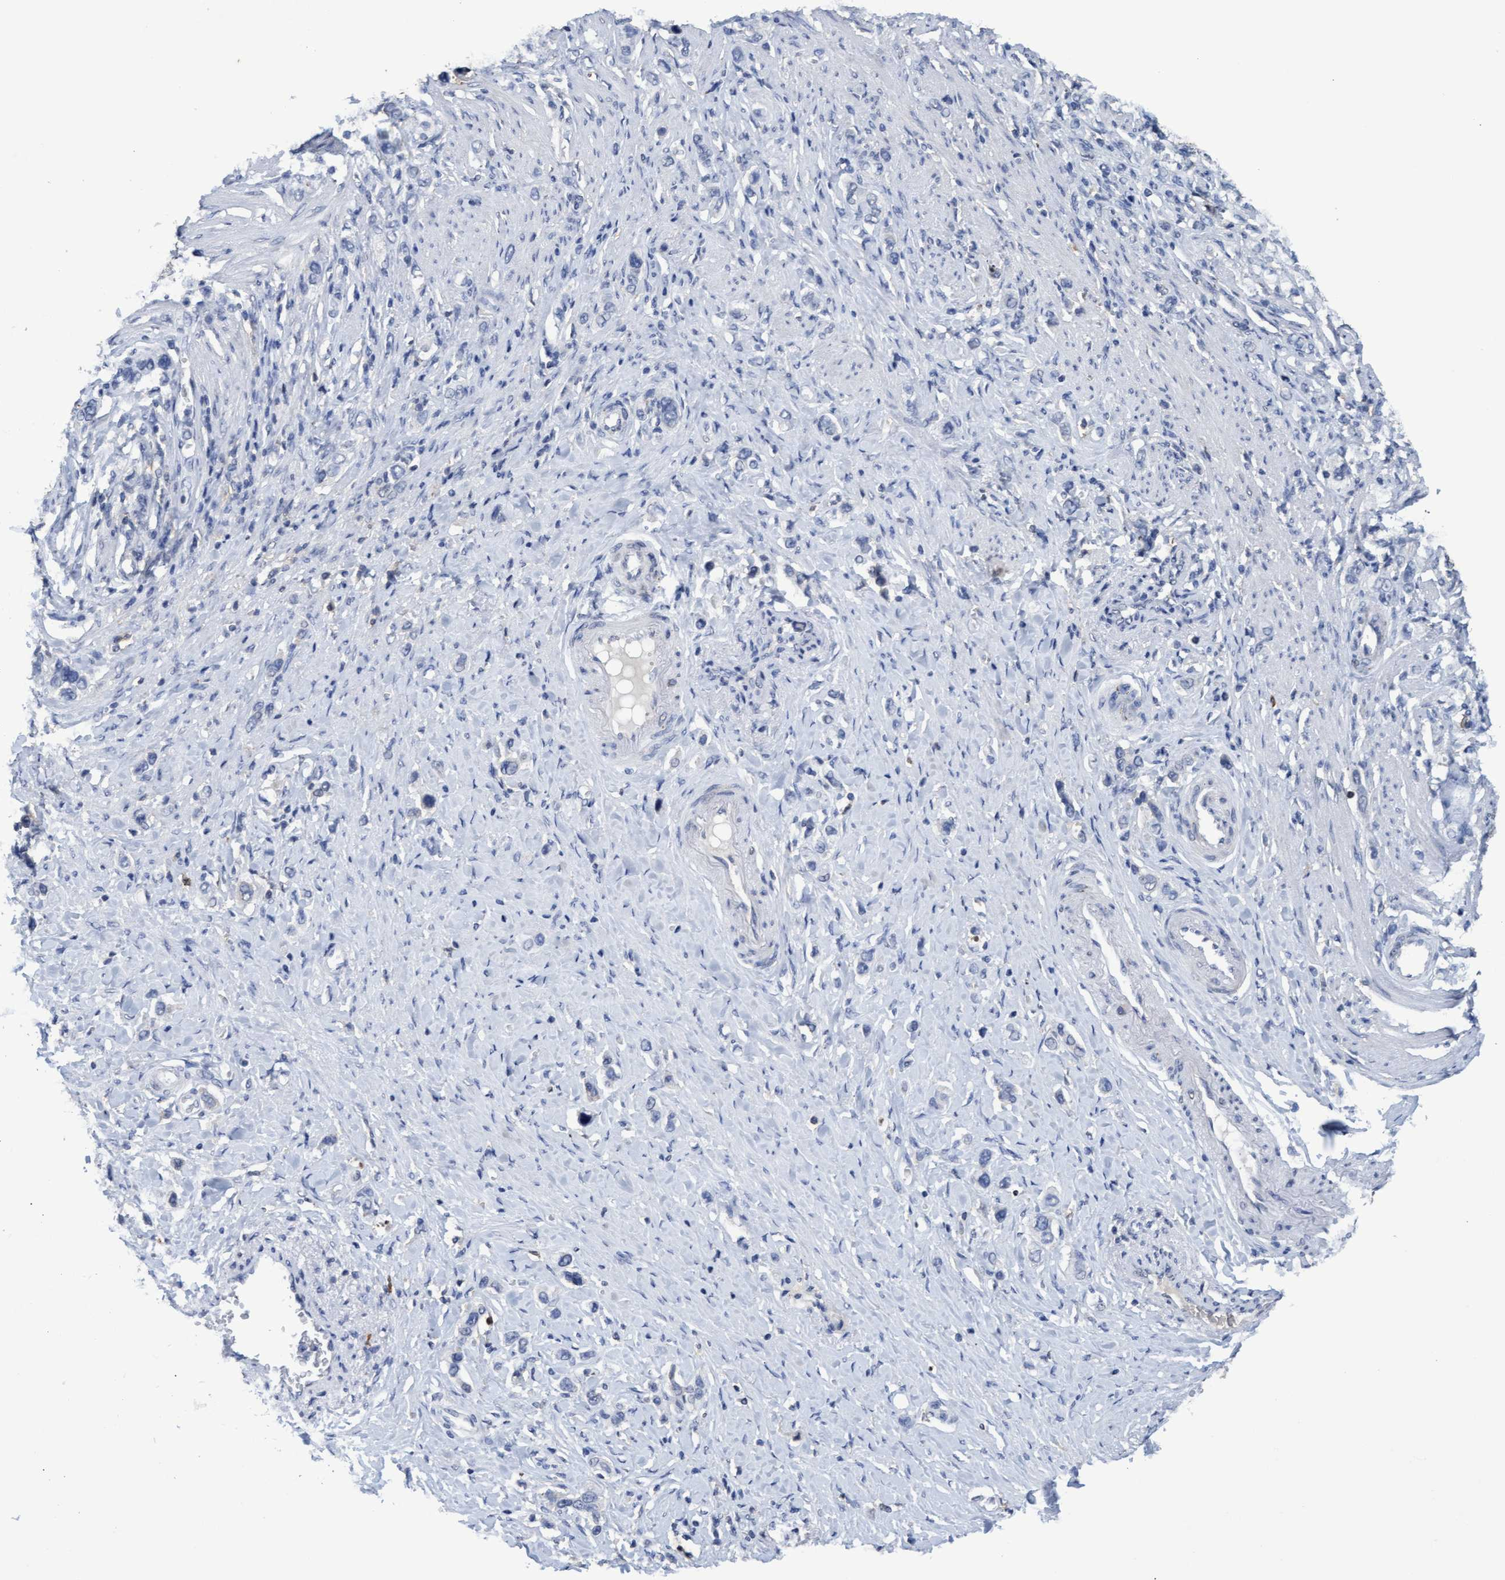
{"staining": {"intensity": "negative", "quantity": "none", "location": "none"}, "tissue": "stomach cancer", "cell_type": "Tumor cells", "image_type": "cancer", "snomed": [{"axis": "morphology", "description": "Adenocarcinoma, NOS"}, {"axis": "topography", "description": "Stomach"}], "caption": "There is no significant positivity in tumor cells of adenocarcinoma (stomach).", "gene": "GPR39", "patient": {"sex": "female", "age": 65}}